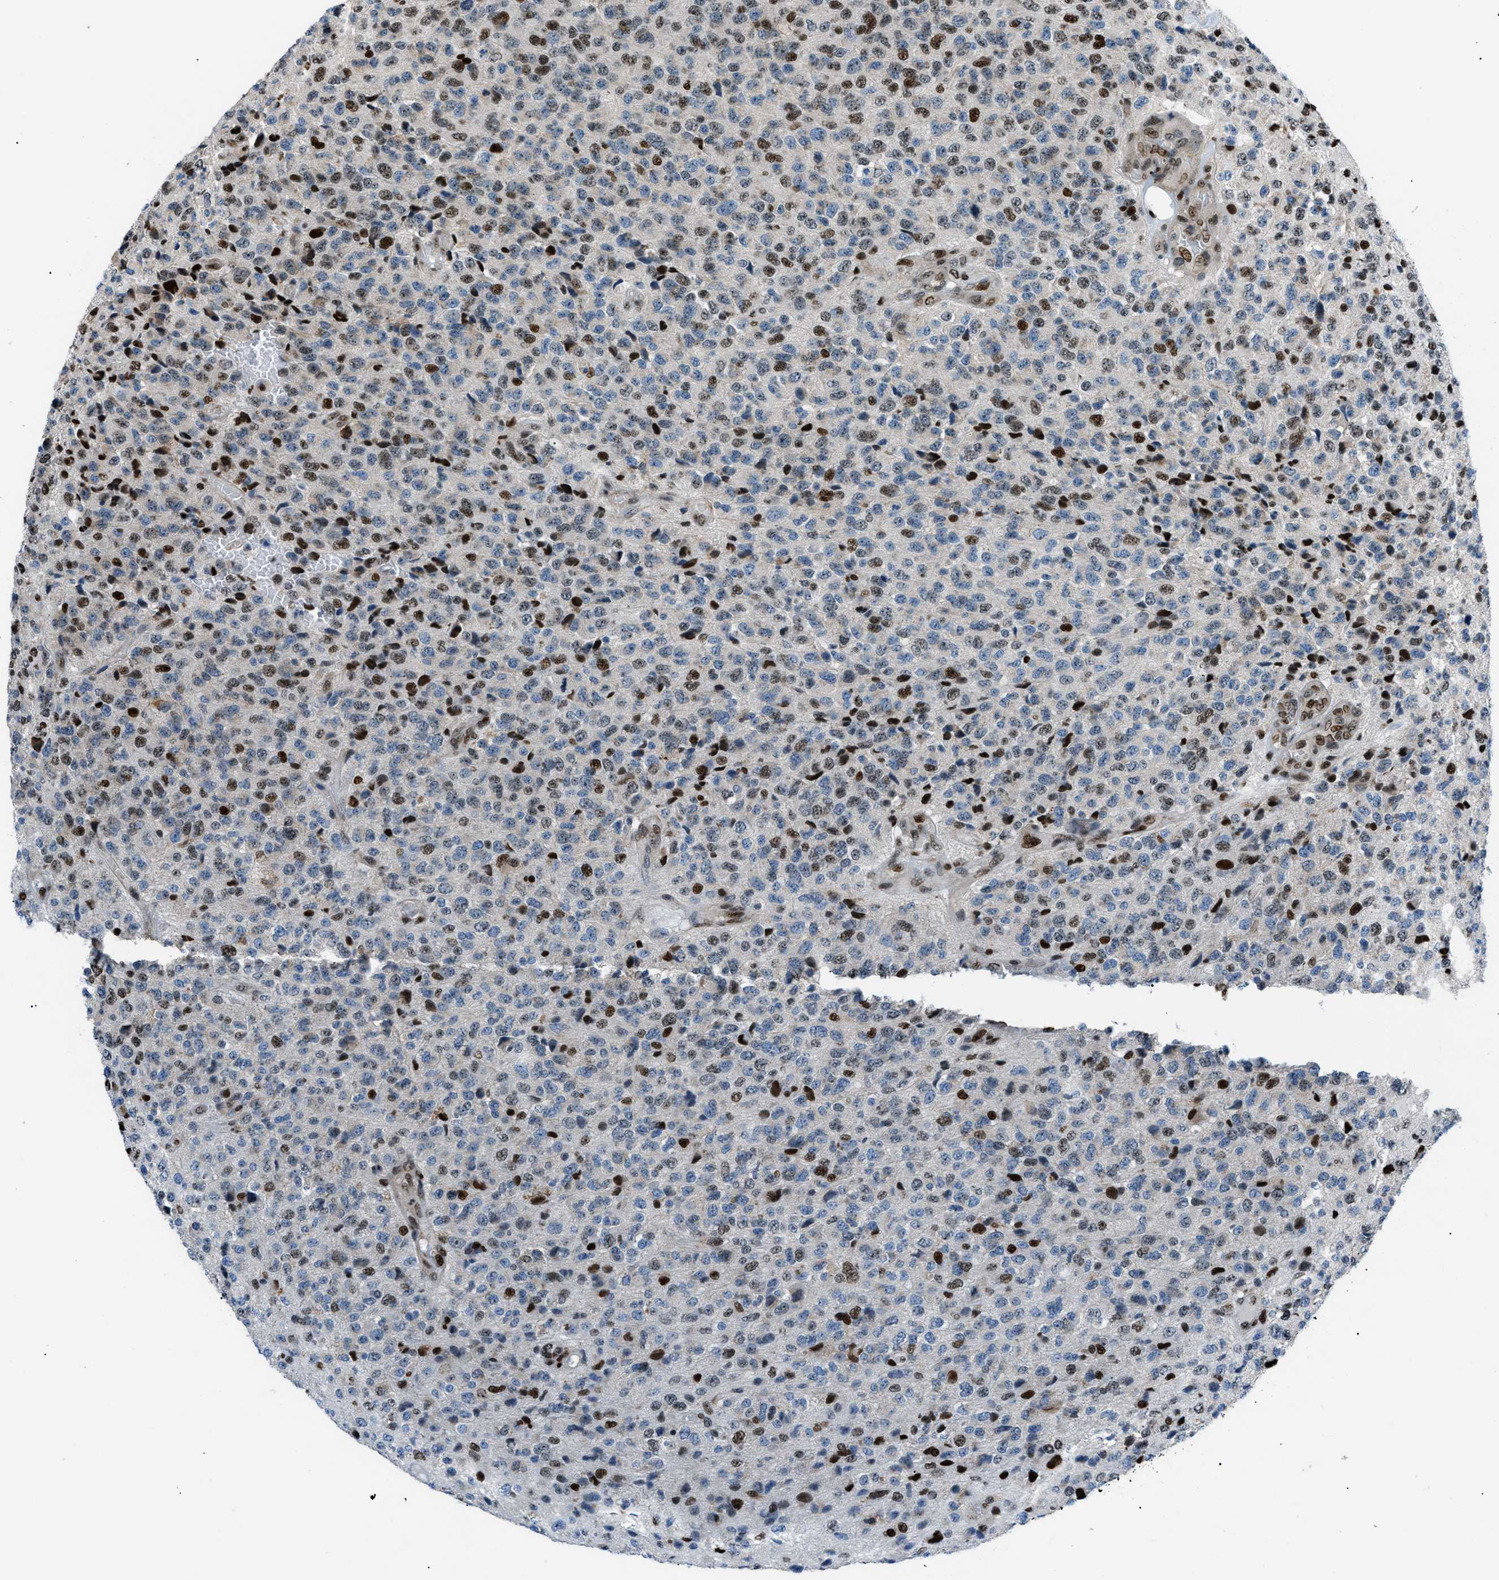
{"staining": {"intensity": "moderate", "quantity": "25%-75%", "location": "nuclear"}, "tissue": "glioma", "cell_type": "Tumor cells", "image_type": "cancer", "snomed": [{"axis": "morphology", "description": "Glioma, malignant, High grade"}, {"axis": "topography", "description": "pancreas cauda"}], "caption": "DAB immunohistochemical staining of glioma demonstrates moderate nuclear protein expression in approximately 25%-75% of tumor cells.", "gene": "PRKX", "patient": {"sex": "male", "age": 60}}